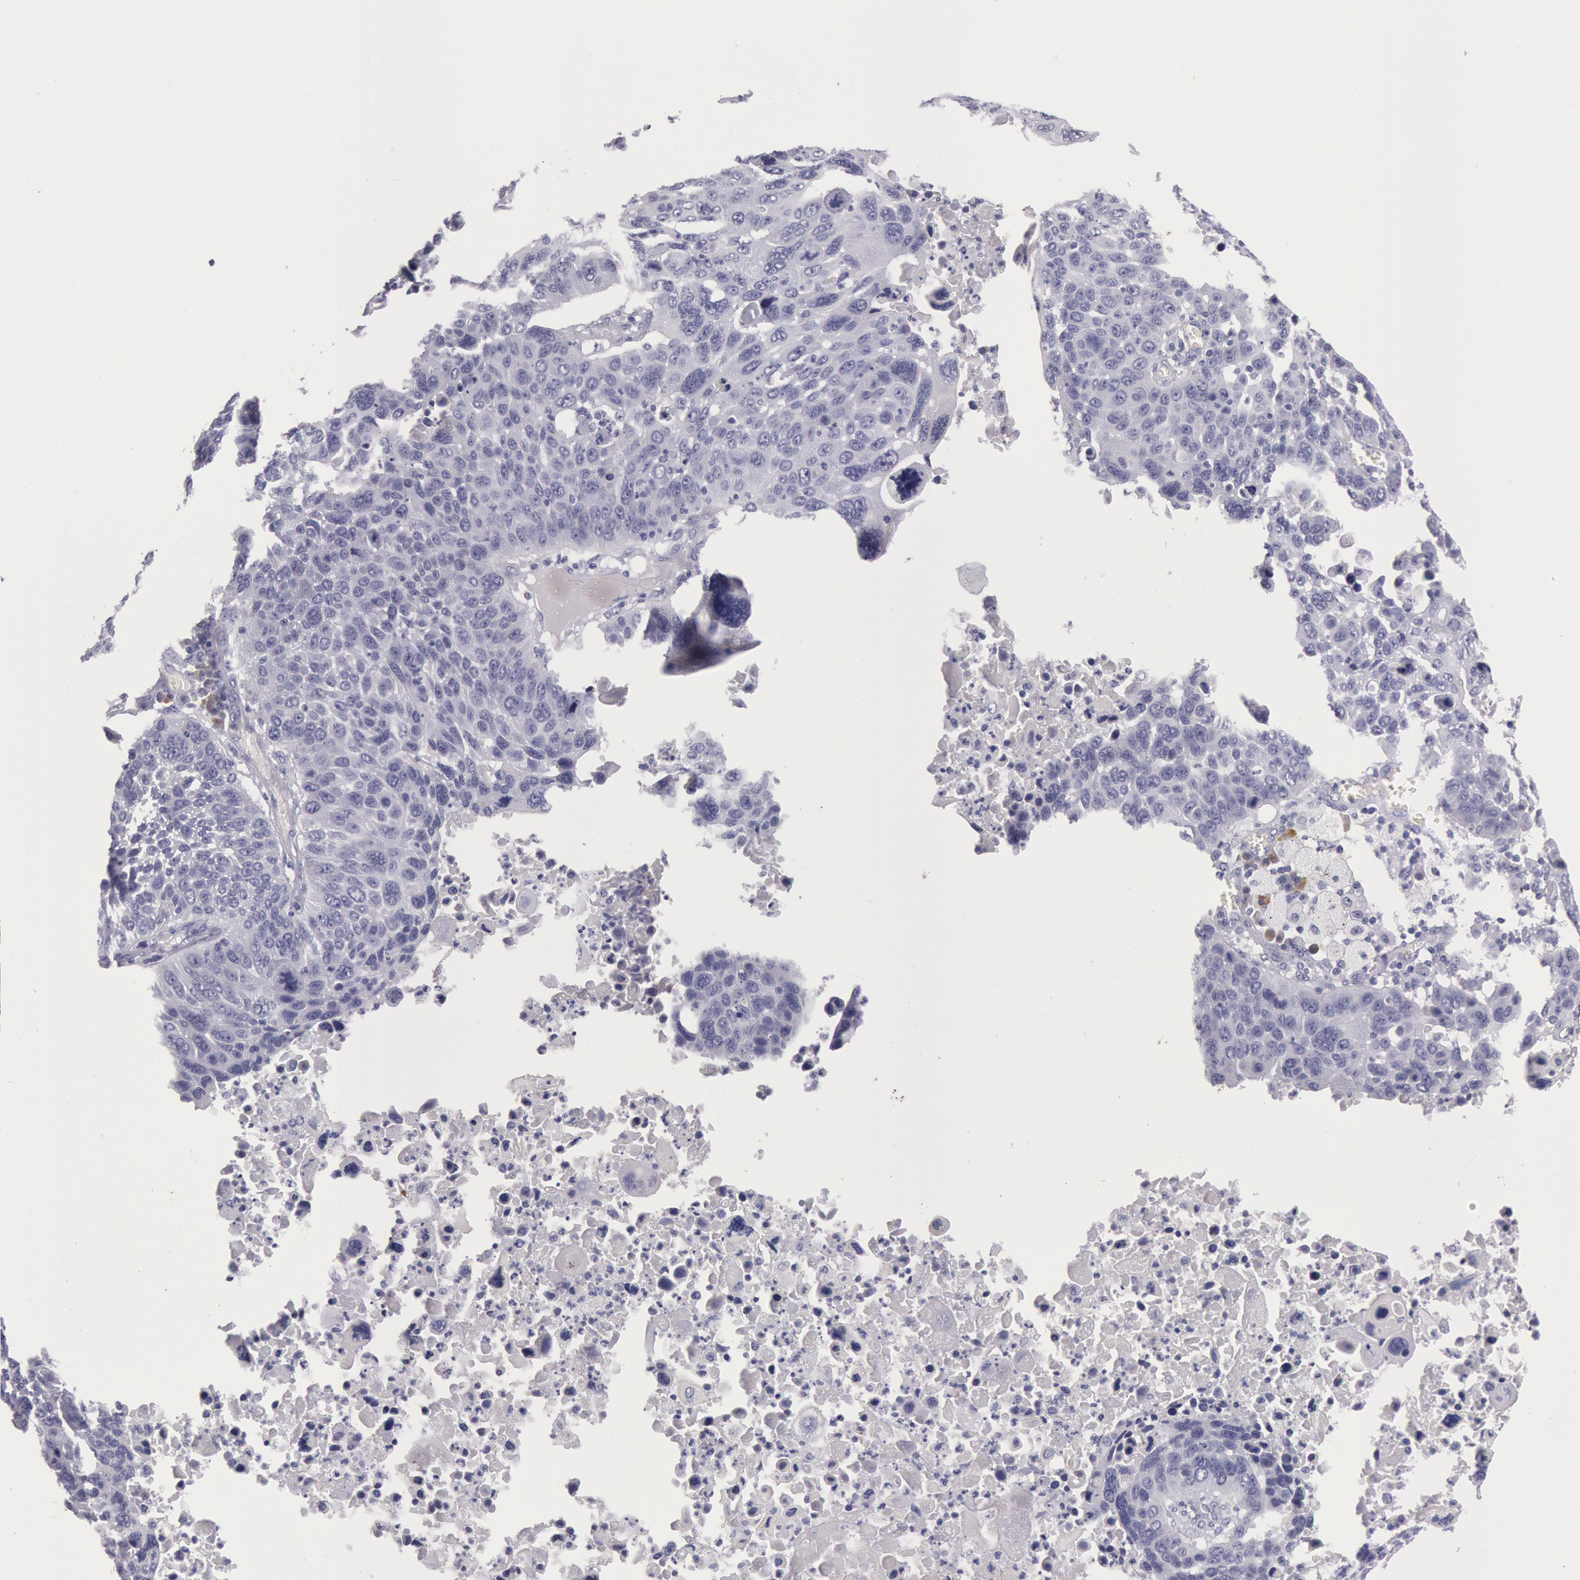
{"staining": {"intensity": "negative", "quantity": "none", "location": "none"}, "tissue": "lung cancer", "cell_type": "Tumor cells", "image_type": "cancer", "snomed": [{"axis": "morphology", "description": "Squamous cell carcinoma, NOS"}, {"axis": "topography", "description": "Lung"}], "caption": "DAB (3,3'-diaminobenzidine) immunohistochemical staining of human lung cancer (squamous cell carcinoma) shows no significant staining in tumor cells. (Brightfield microscopy of DAB IHC at high magnification).", "gene": "EGFR", "patient": {"sex": "male", "age": 68}}